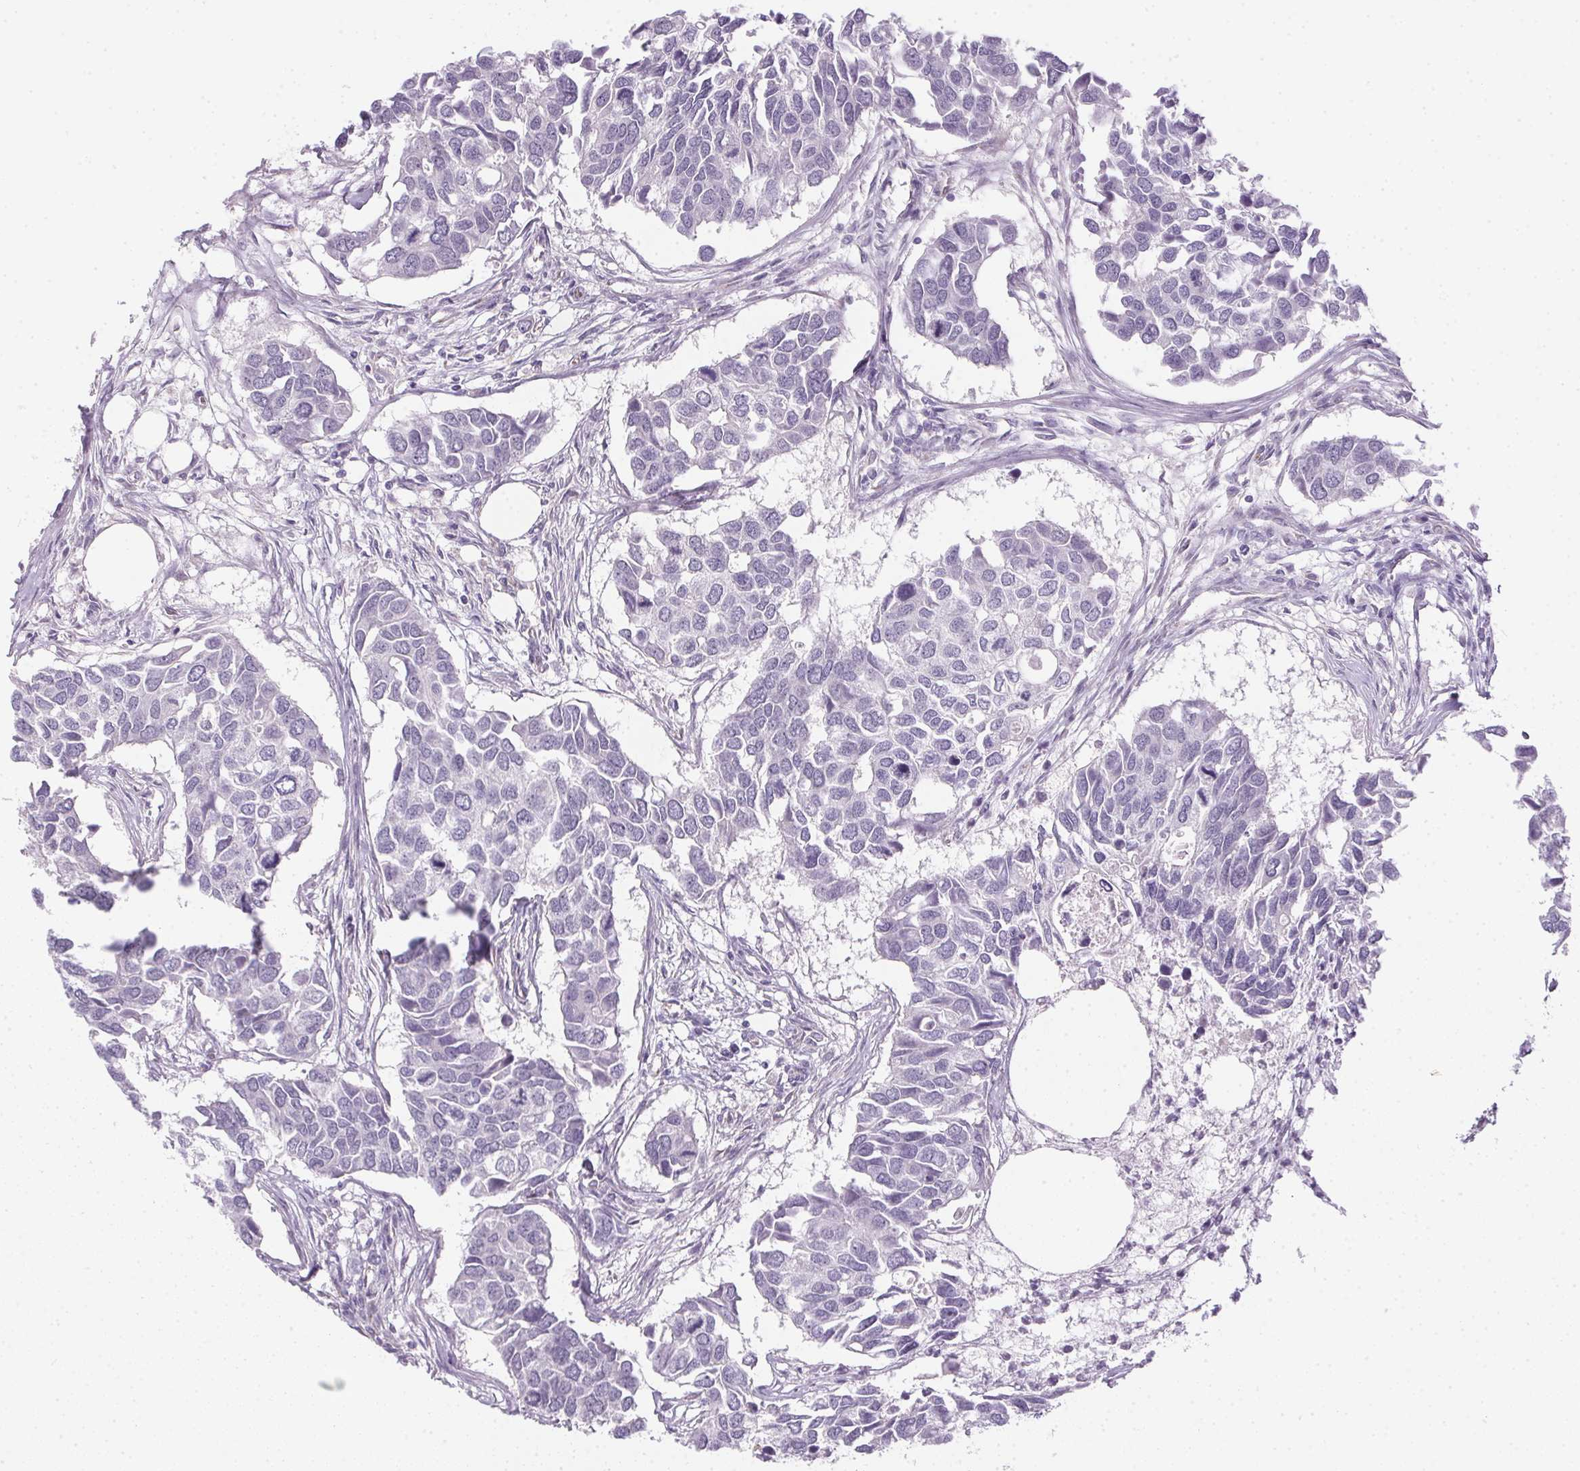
{"staining": {"intensity": "negative", "quantity": "none", "location": "none"}, "tissue": "breast cancer", "cell_type": "Tumor cells", "image_type": "cancer", "snomed": [{"axis": "morphology", "description": "Duct carcinoma"}, {"axis": "topography", "description": "Breast"}], "caption": "An image of human intraductal carcinoma (breast) is negative for staining in tumor cells. Nuclei are stained in blue.", "gene": "SMYD1", "patient": {"sex": "female", "age": 83}}